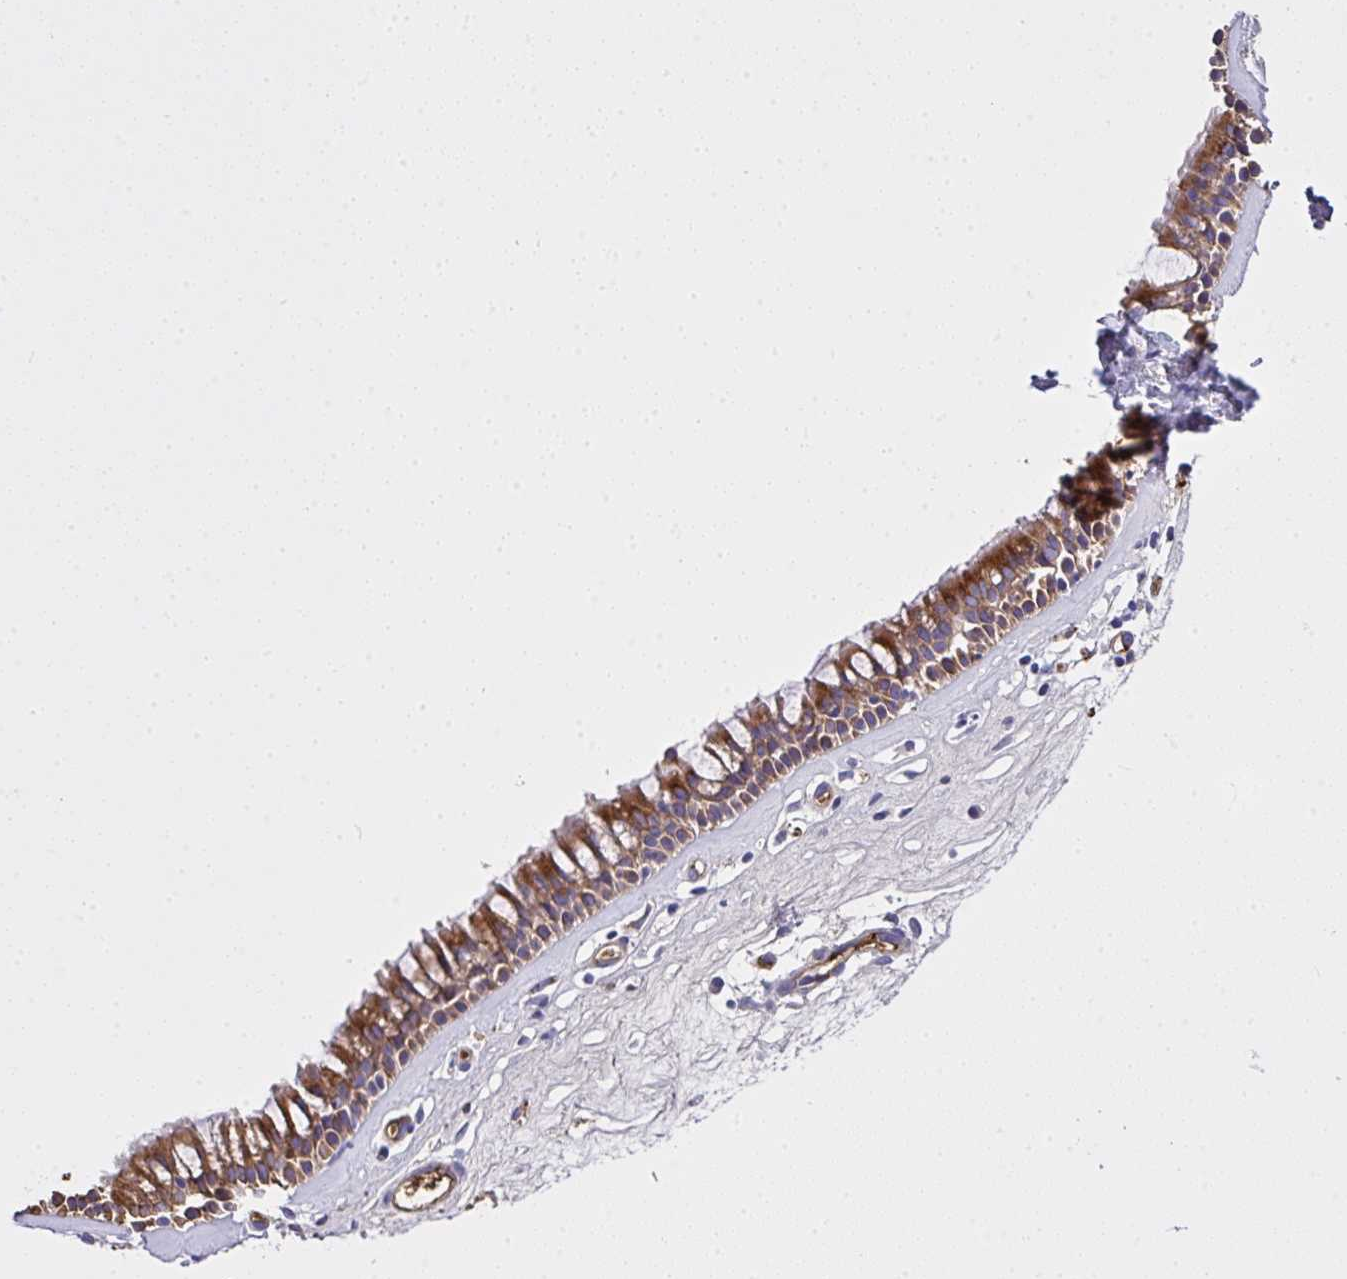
{"staining": {"intensity": "moderate", "quantity": ">75%", "location": "cytoplasmic/membranous"}, "tissue": "nasopharynx", "cell_type": "Respiratory epithelial cells", "image_type": "normal", "snomed": [{"axis": "morphology", "description": "Normal tissue, NOS"}, {"axis": "topography", "description": "Nasopharynx"}], "caption": "Immunohistochemical staining of benign nasopharynx displays >75% levels of moderate cytoplasmic/membranous protein staining in about >75% of respiratory epithelial cells. (Brightfield microscopy of DAB IHC at high magnification).", "gene": "ZNF813", "patient": {"sex": "female", "age": 39}}